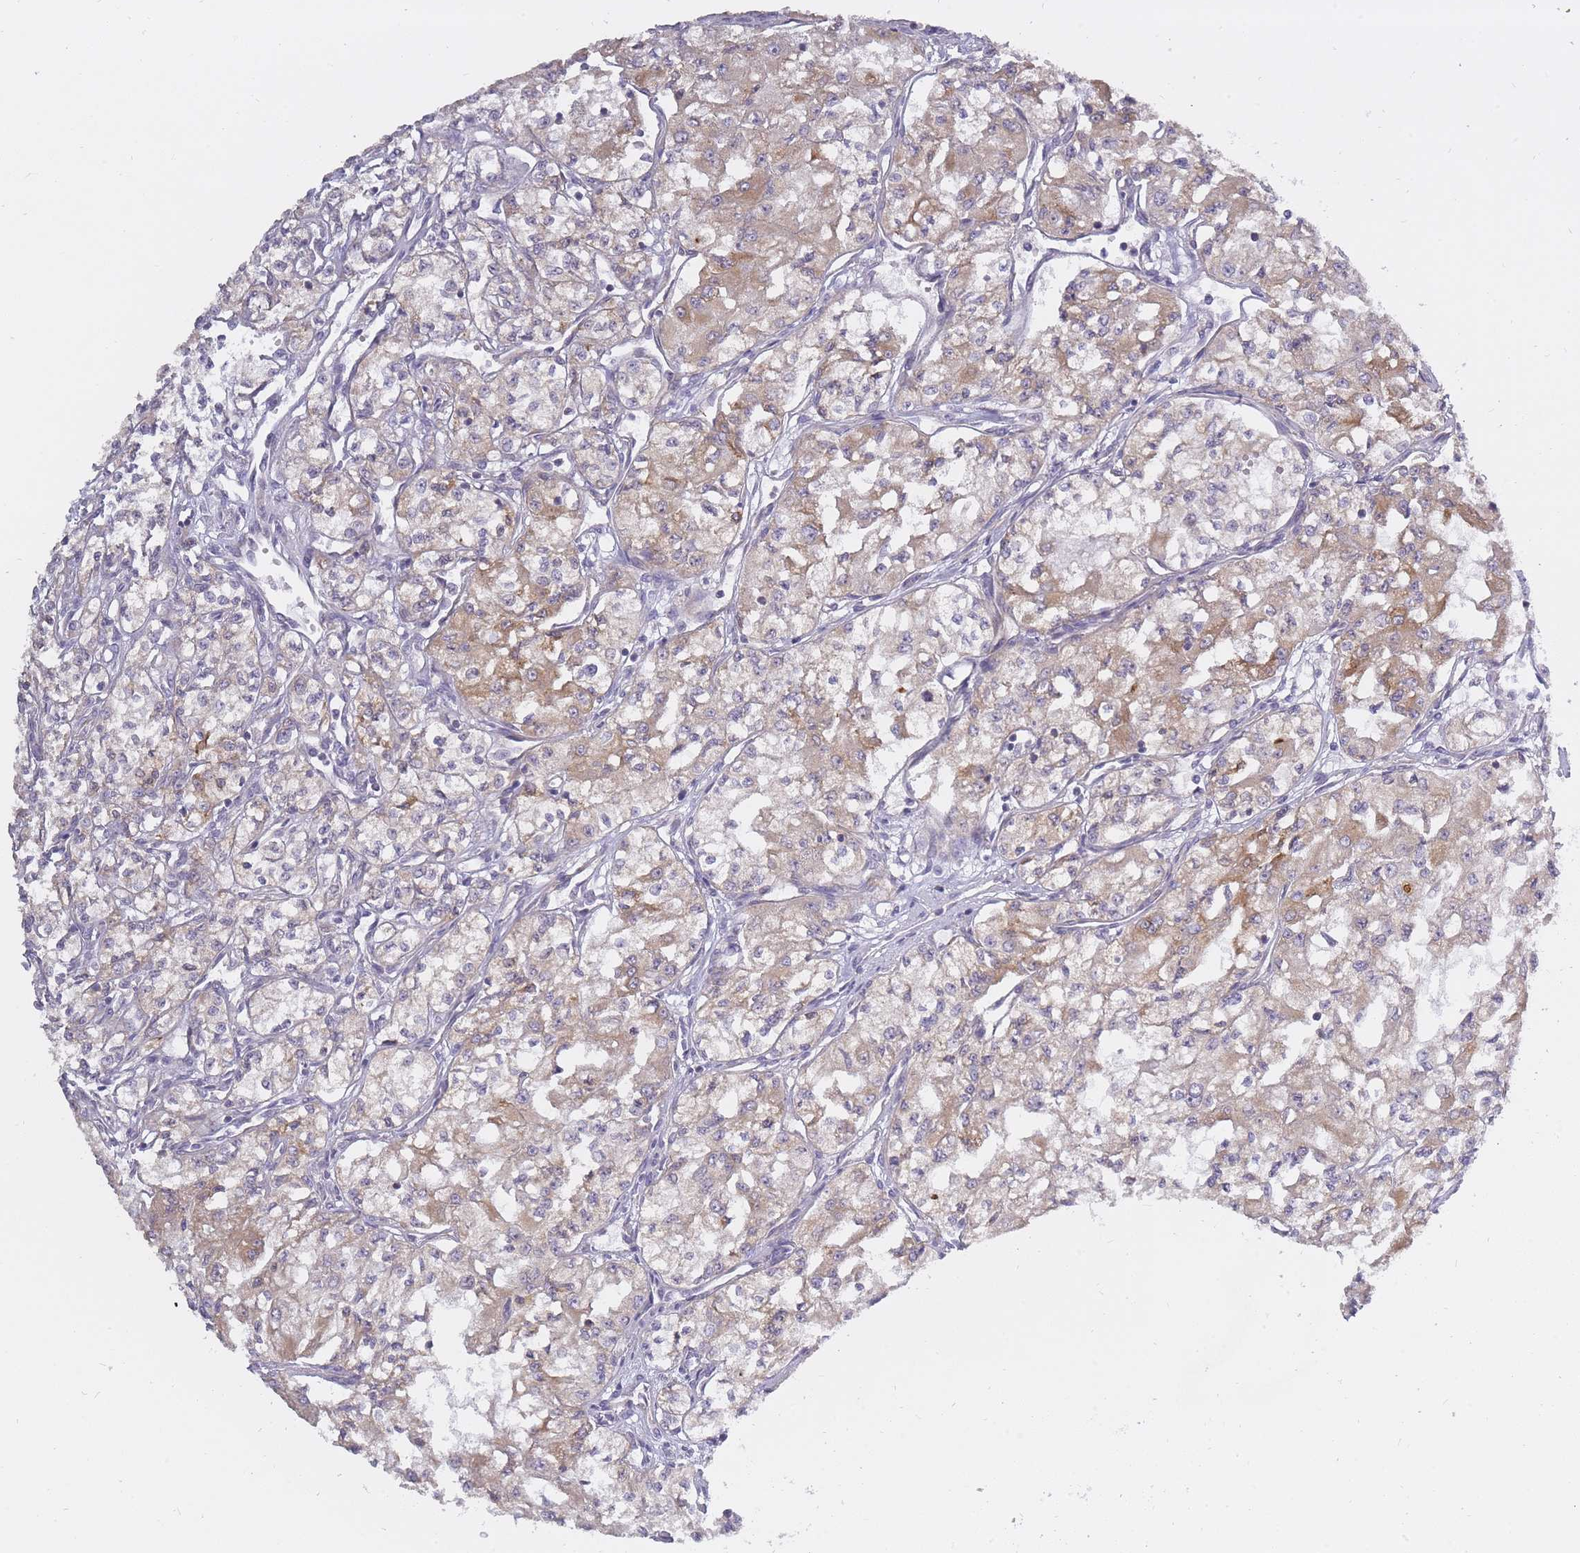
{"staining": {"intensity": "moderate", "quantity": "25%-75%", "location": "cytoplasmic/membranous"}, "tissue": "renal cancer", "cell_type": "Tumor cells", "image_type": "cancer", "snomed": [{"axis": "morphology", "description": "Adenocarcinoma, NOS"}, {"axis": "topography", "description": "Kidney"}], "caption": "The photomicrograph demonstrates a brown stain indicating the presence of a protein in the cytoplasmic/membranous of tumor cells in renal adenocarcinoma. (DAB (3,3'-diaminobenzidine) = brown stain, brightfield microscopy at high magnification).", "gene": "ALKBH4", "patient": {"sex": "male", "age": 59}}